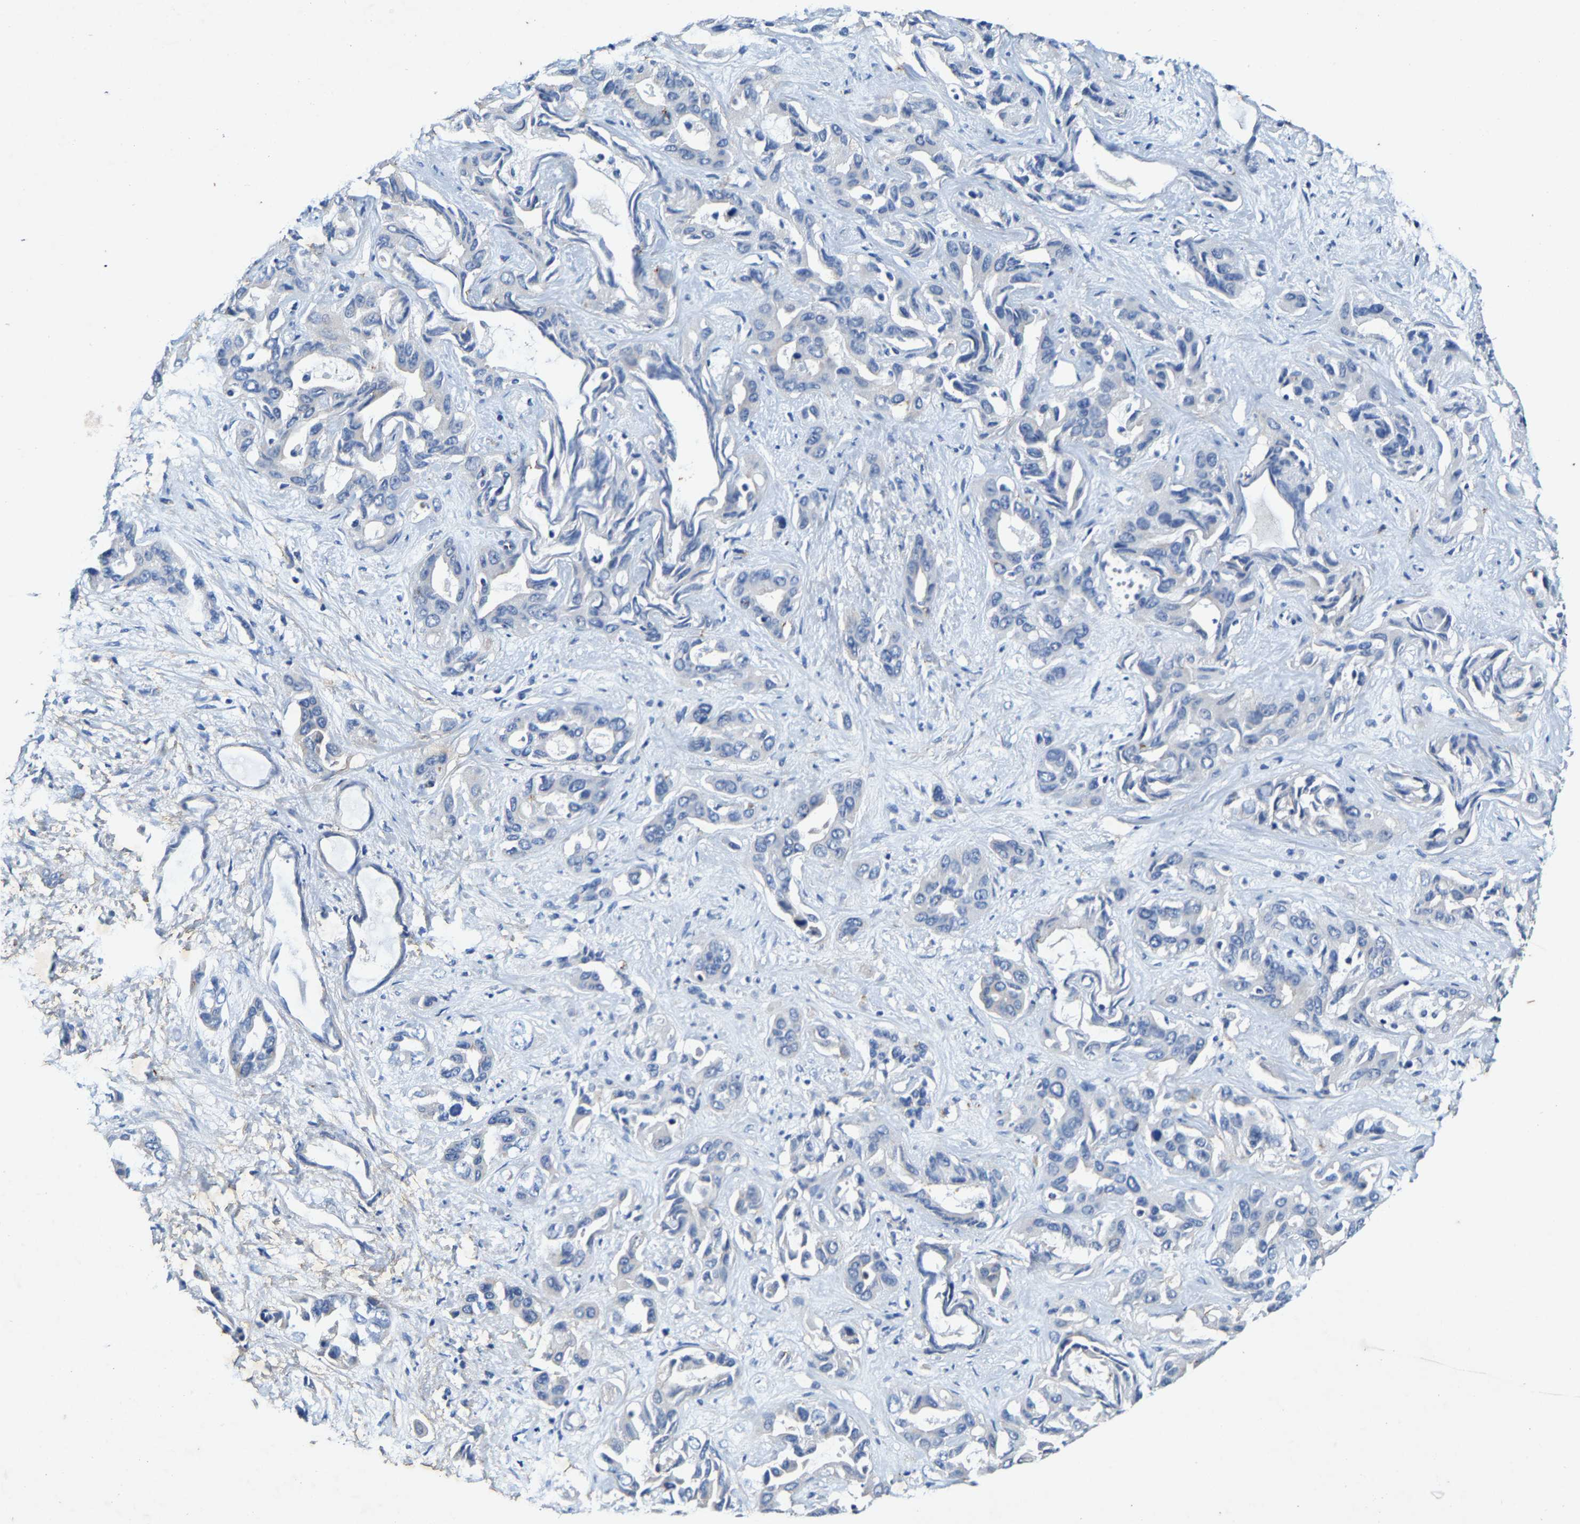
{"staining": {"intensity": "negative", "quantity": "none", "location": "none"}, "tissue": "liver cancer", "cell_type": "Tumor cells", "image_type": "cancer", "snomed": [{"axis": "morphology", "description": "Cholangiocarcinoma"}, {"axis": "topography", "description": "Liver"}], "caption": "Liver cancer (cholangiocarcinoma) was stained to show a protein in brown. There is no significant expression in tumor cells.", "gene": "SLC25A25", "patient": {"sex": "female", "age": 52}}